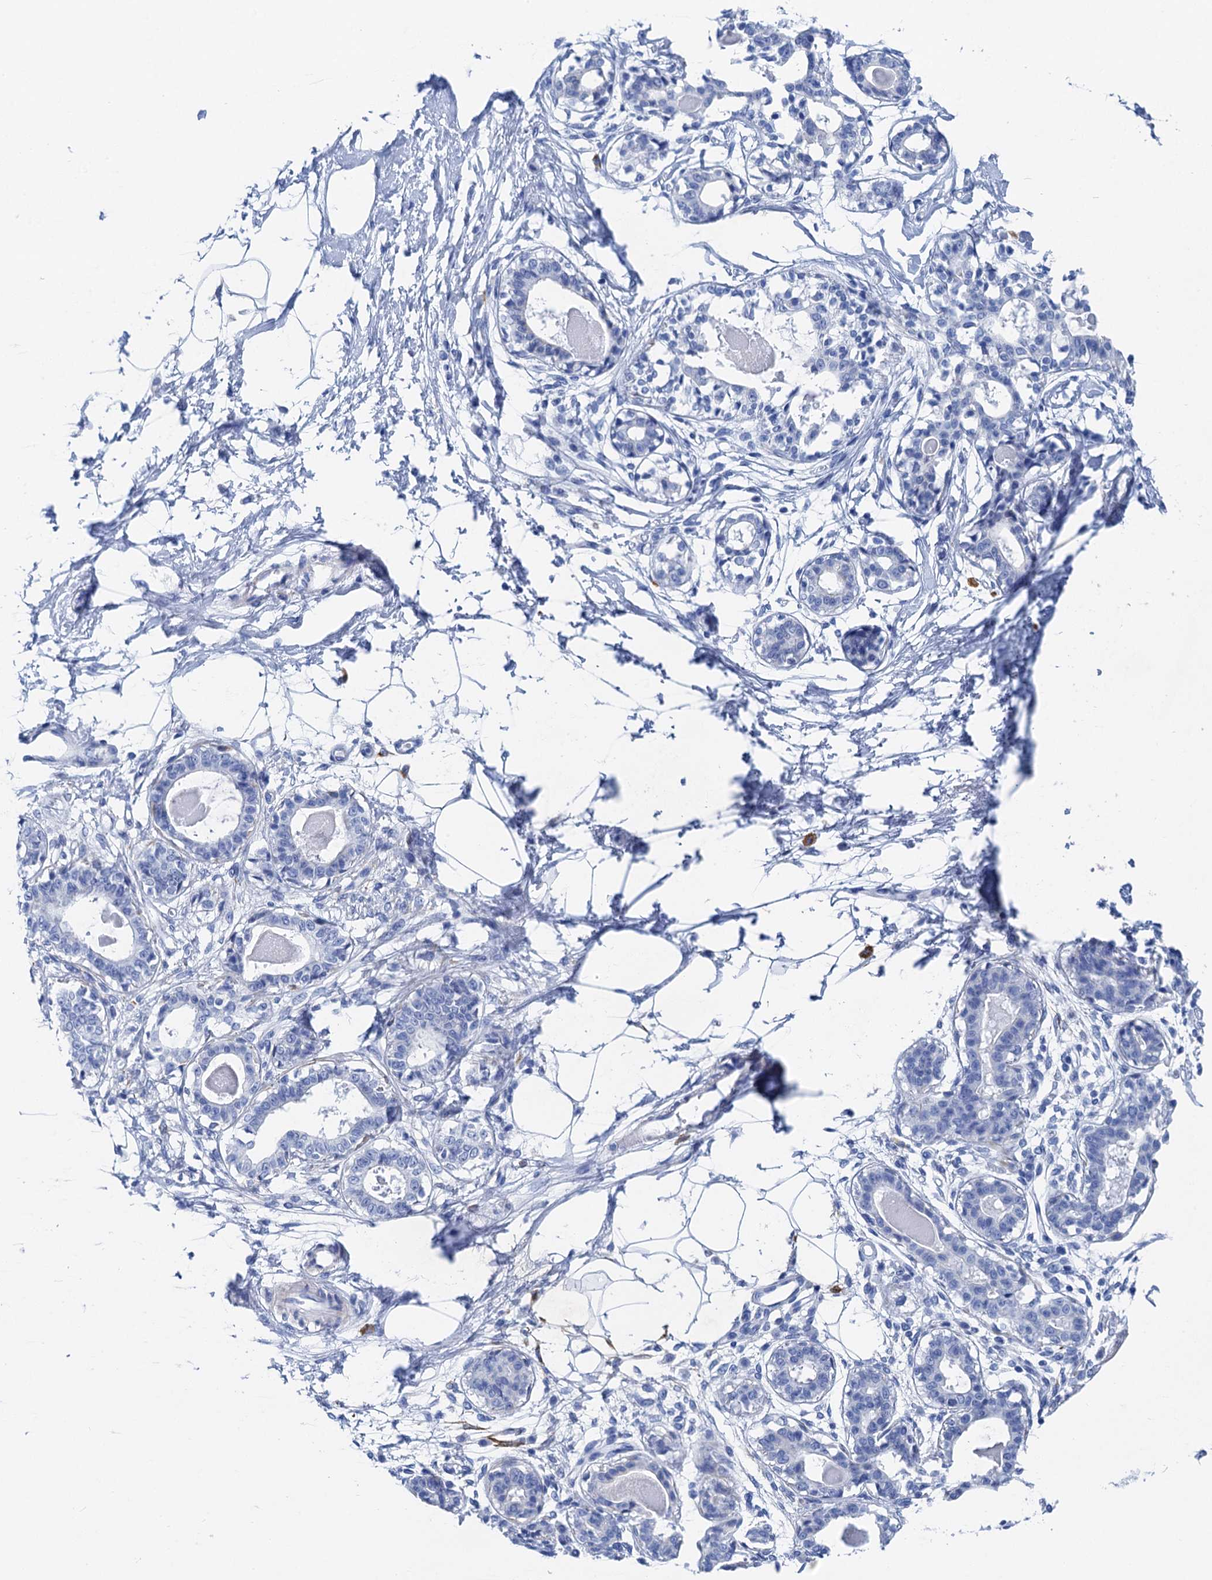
{"staining": {"intensity": "negative", "quantity": "none", "location": "none"}, "tissue": "breast", "cell_type": "Adipocytes", "image_type": "normal", "snomed": [{"axis": "morphology", "description": "Normal tissue, NOS"}, {"axis": "topography", "description": "Breast"}], "caption": "Immunohistochemistry (IHC) histopathology image of unremarkable breast stained for a protein (brown), which demonstrates no positivity in adipocytes. The staining is performed using DAB (3,3'-diaminobenzidine) brown chromogen with nuclei counter-stained in using hematoxylin.", "gene": "NLRP10", "patient": {"sex": "female", "age": 45}}